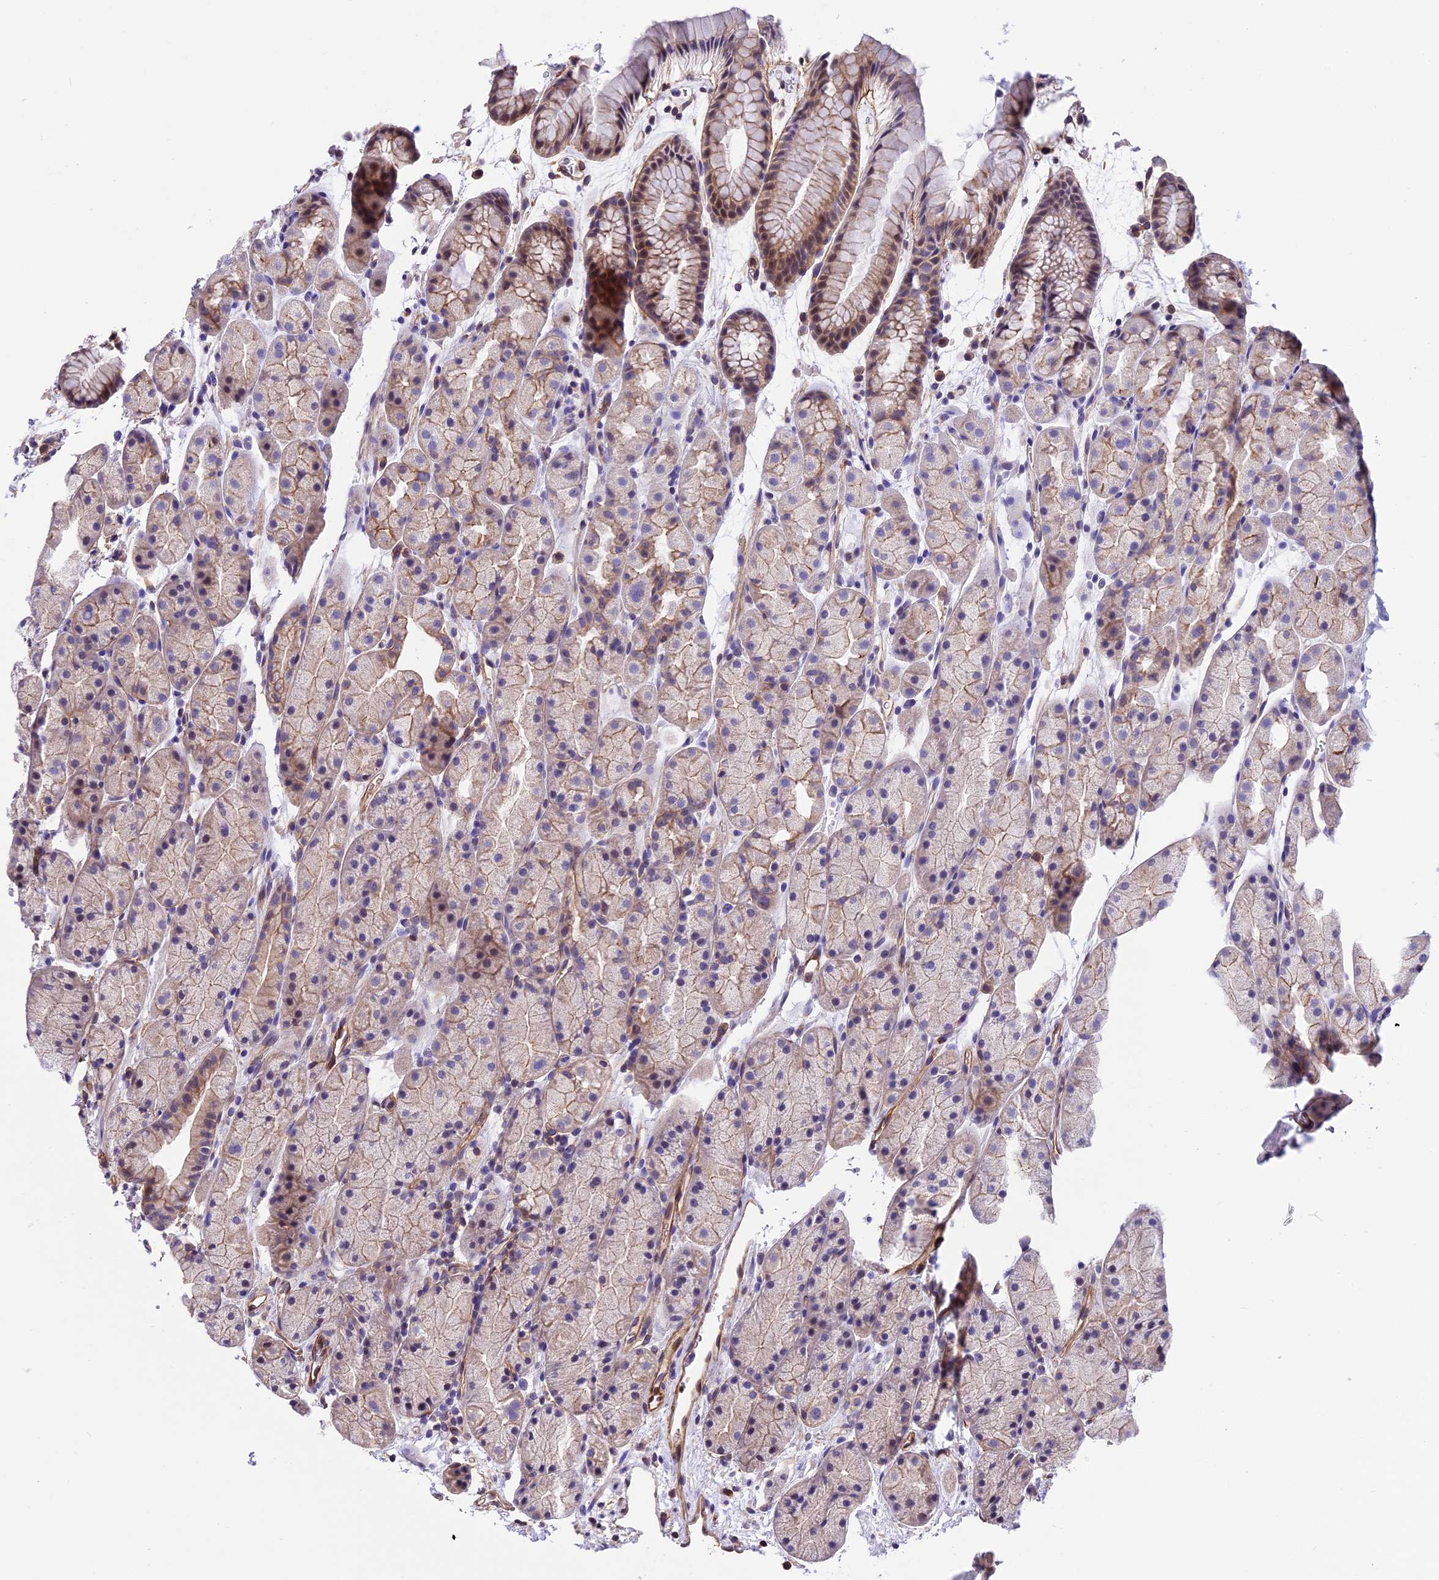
{"staining": {"intensity": "weak", "quantity": "25%-75%", "location": "cytoplasmic/membranous"}, "tissue": "stomach", "cell_type": "Glandular cells", "image_type": "normal", "snomed": [{"axis": "morphology", "description": "Normal tissue, NOS"}, {"axis": "topography", "description": "Stomach, upper"}, {"axis": "topography", "description": "Stomach"}], "caption": "Glandular cells demonstrate weak cytoplasmic/membranous positivity in about 25%-75% of cells in unremarkable stomach.", "gene": "R3HDM4", "patient": {"sex": "male", "age": 47}}